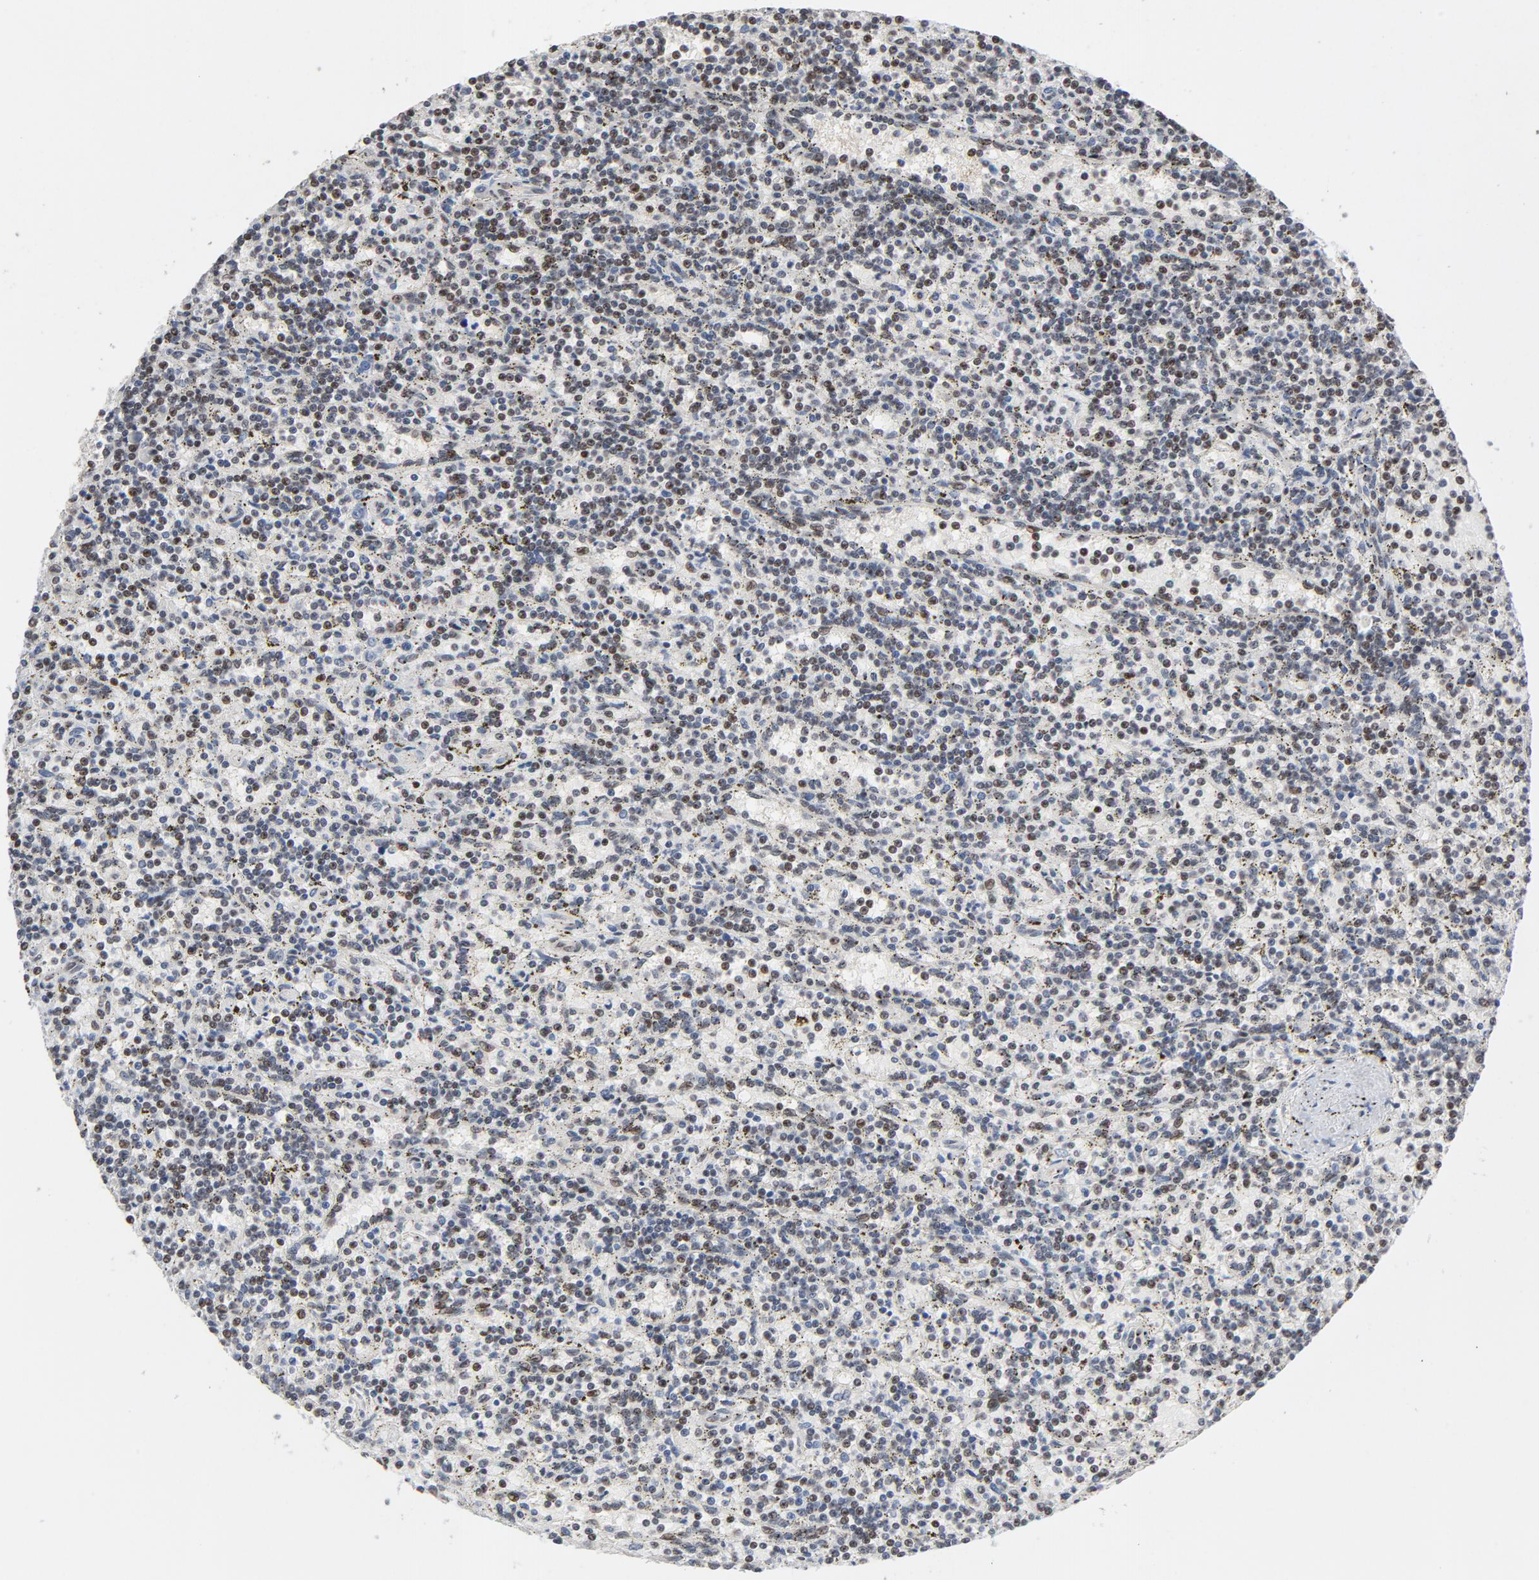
{"staining": {"intensity": "moderate", "quantity": "25%-75%", "location": "nuclear"}, "tissue": "lymphoma", "cell_type": "Tumor cells", "image_type": "cancer", "snomed": [{"axis": "morphology", "description": "Malignant lymphoma, non-Hodgkin's type, Low grade"}, {"axis": "topography", "description": "Spleen"}], "caption": "Human lymphoma stained with a brown dye shows moderate nuclear positive expression in approximately 25%-75% of tumor cells.", "gene": "TP53RK", "patient": {"sex": "male", "age": 73}}